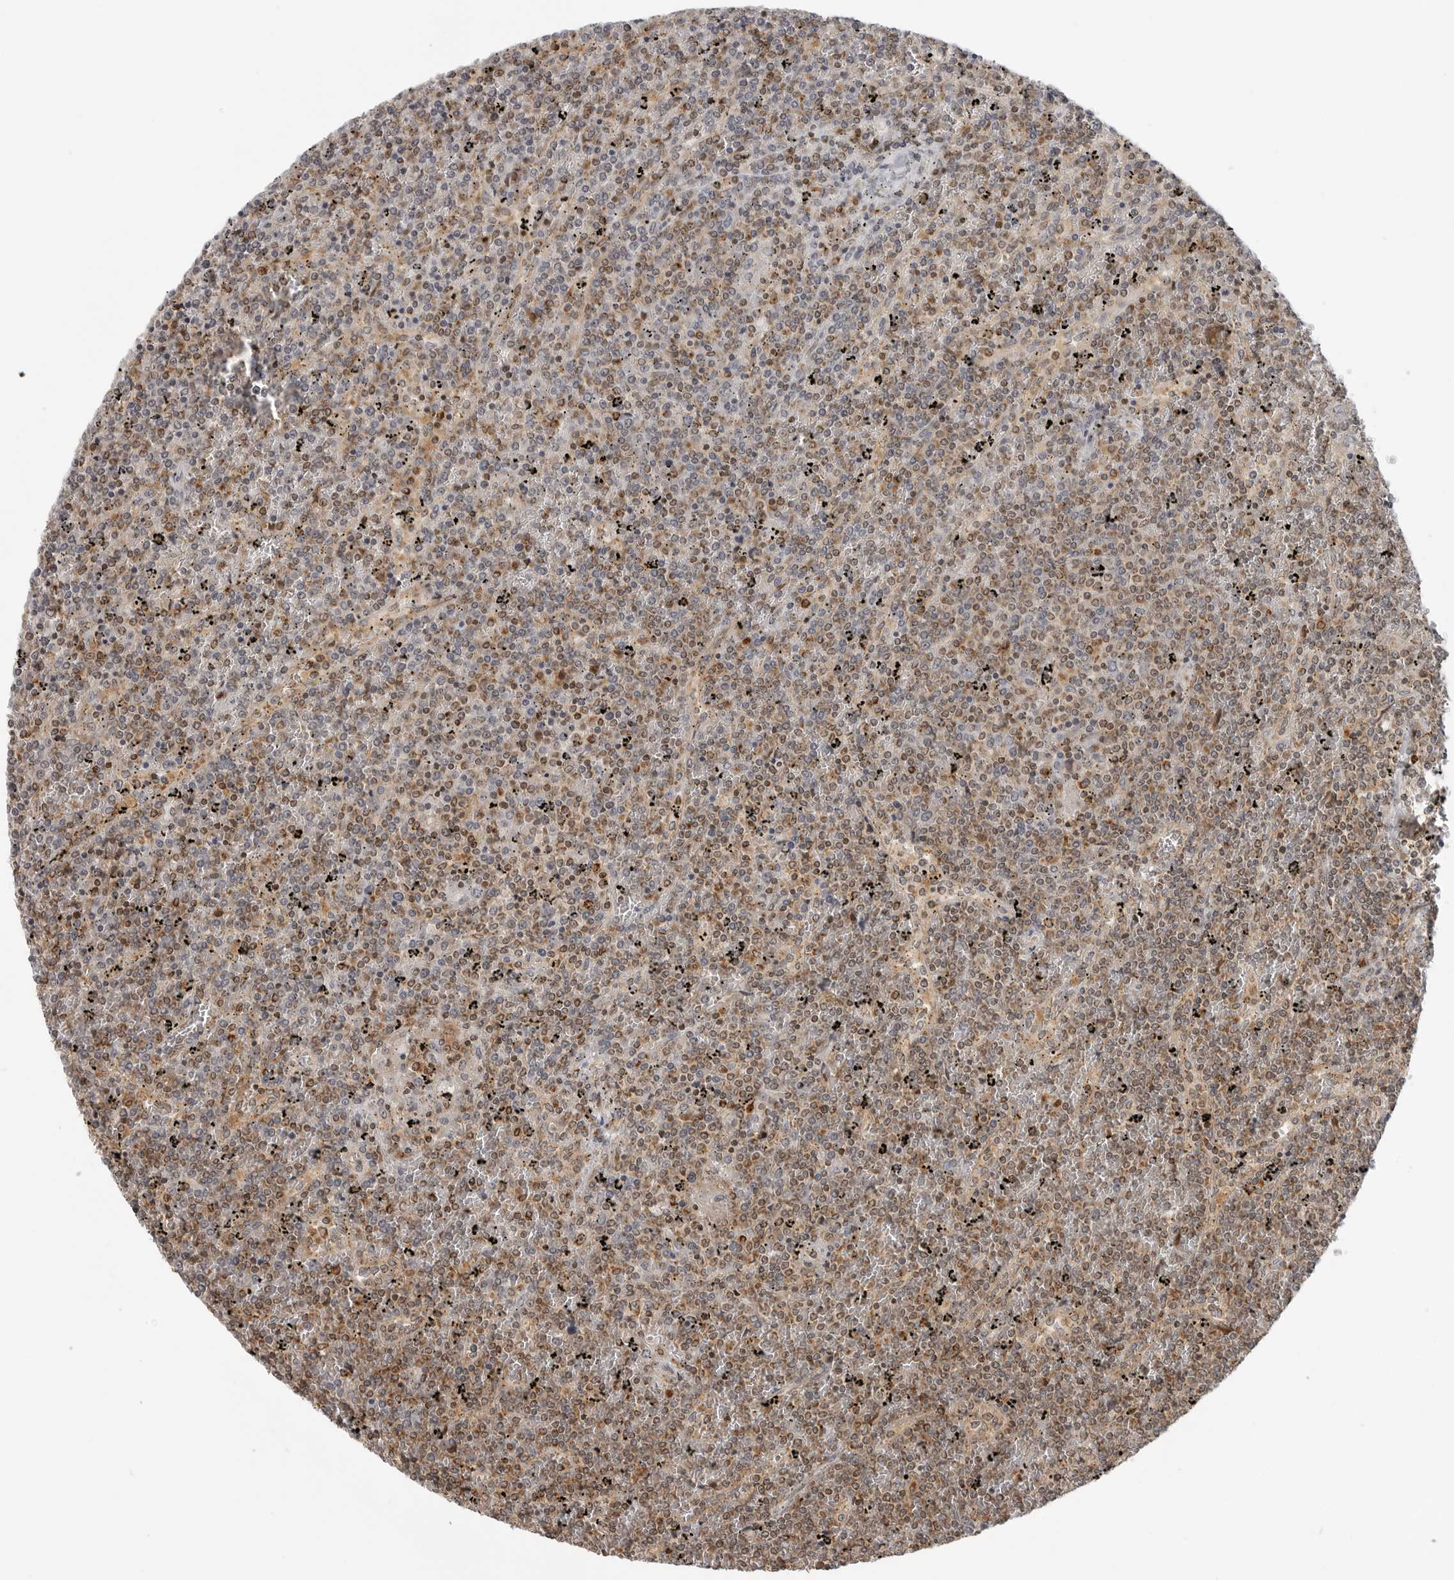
{"staining": {"intensity": "weak", "quantity": "25%-75%", "location": "nuclear"}, "tissue": "lymphoma", "cell_type": "Tumor cells", "image_type": "cancer", "snomed": [{"axis": "morphology", "description": "Malignant lymphoma, non-Hodgkin's type, Low grade"}, {"axis": "topography", "description": "Spleen"}], "caption": "Immunohistochemistry (IHC) photomicrograph of neoplastic tissue: low-grade malignant lymphoma, non-Hodgkin's type stained using IHC exhibits low levels of weak protein expression localized specifically in the nuclear of tumor cells, appearing as a nuclear brown color.", "gene": "COPA", "patient": {"sex": "female", "age": 19}}